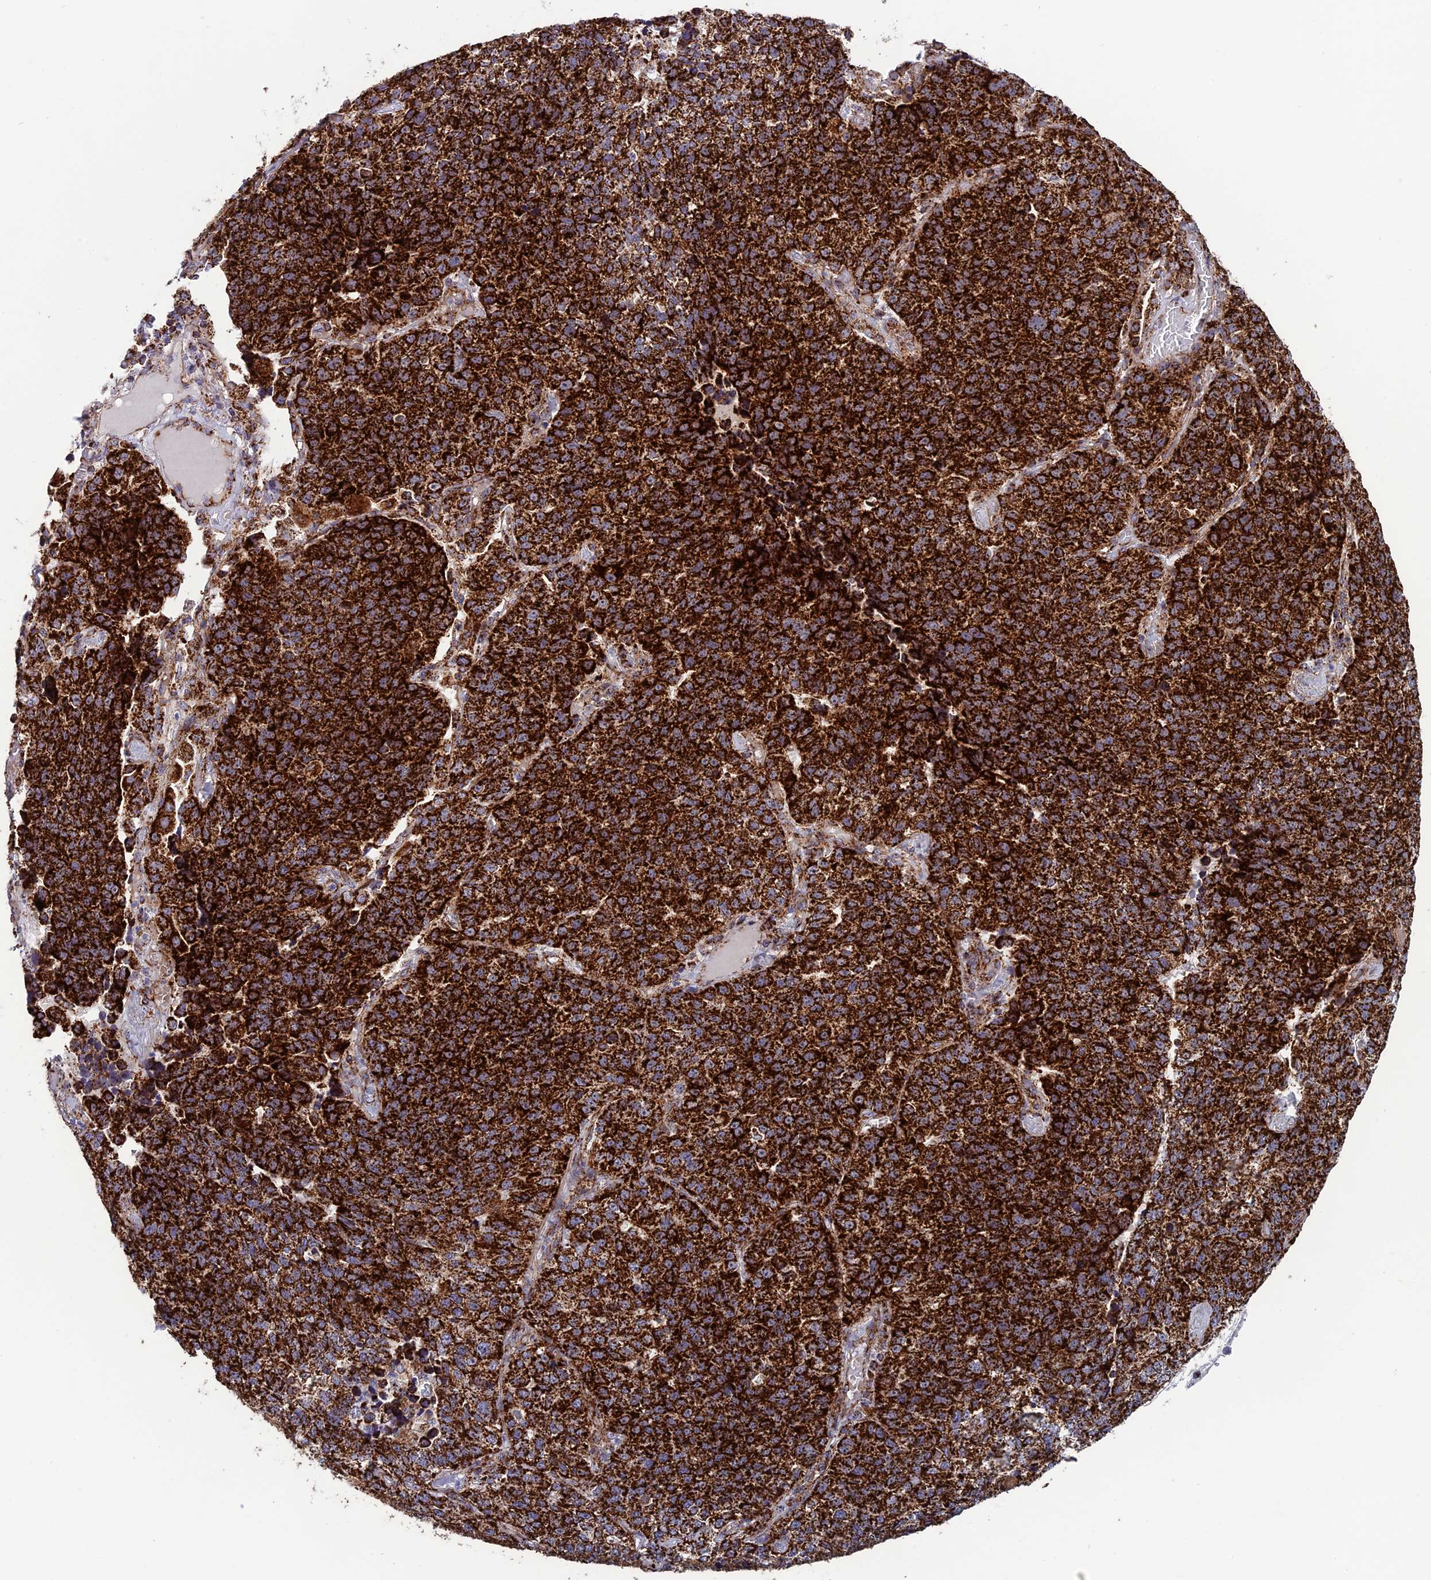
{"staining": {"intensity": "strong", "quantity": ">75%", "location": "cytoplasmic/membranous"}, "tissue": "lung cancer", "cell_type": "Tumor cells", "image_type": "cancer", "snomed": [{"axis": "morphology", "description": "Adenocarcinoma, NOS"}, {"axis": "topography", "description": "Lung"}], "caption": "Immunohistochemical staining of human lung cancer shows high levels of strong cytoplasmic/membranous protein positivity in approximately >75% of tumor cells.", "gene": "MRPS18B", "patient": {"sex": "male", "age": 49}}